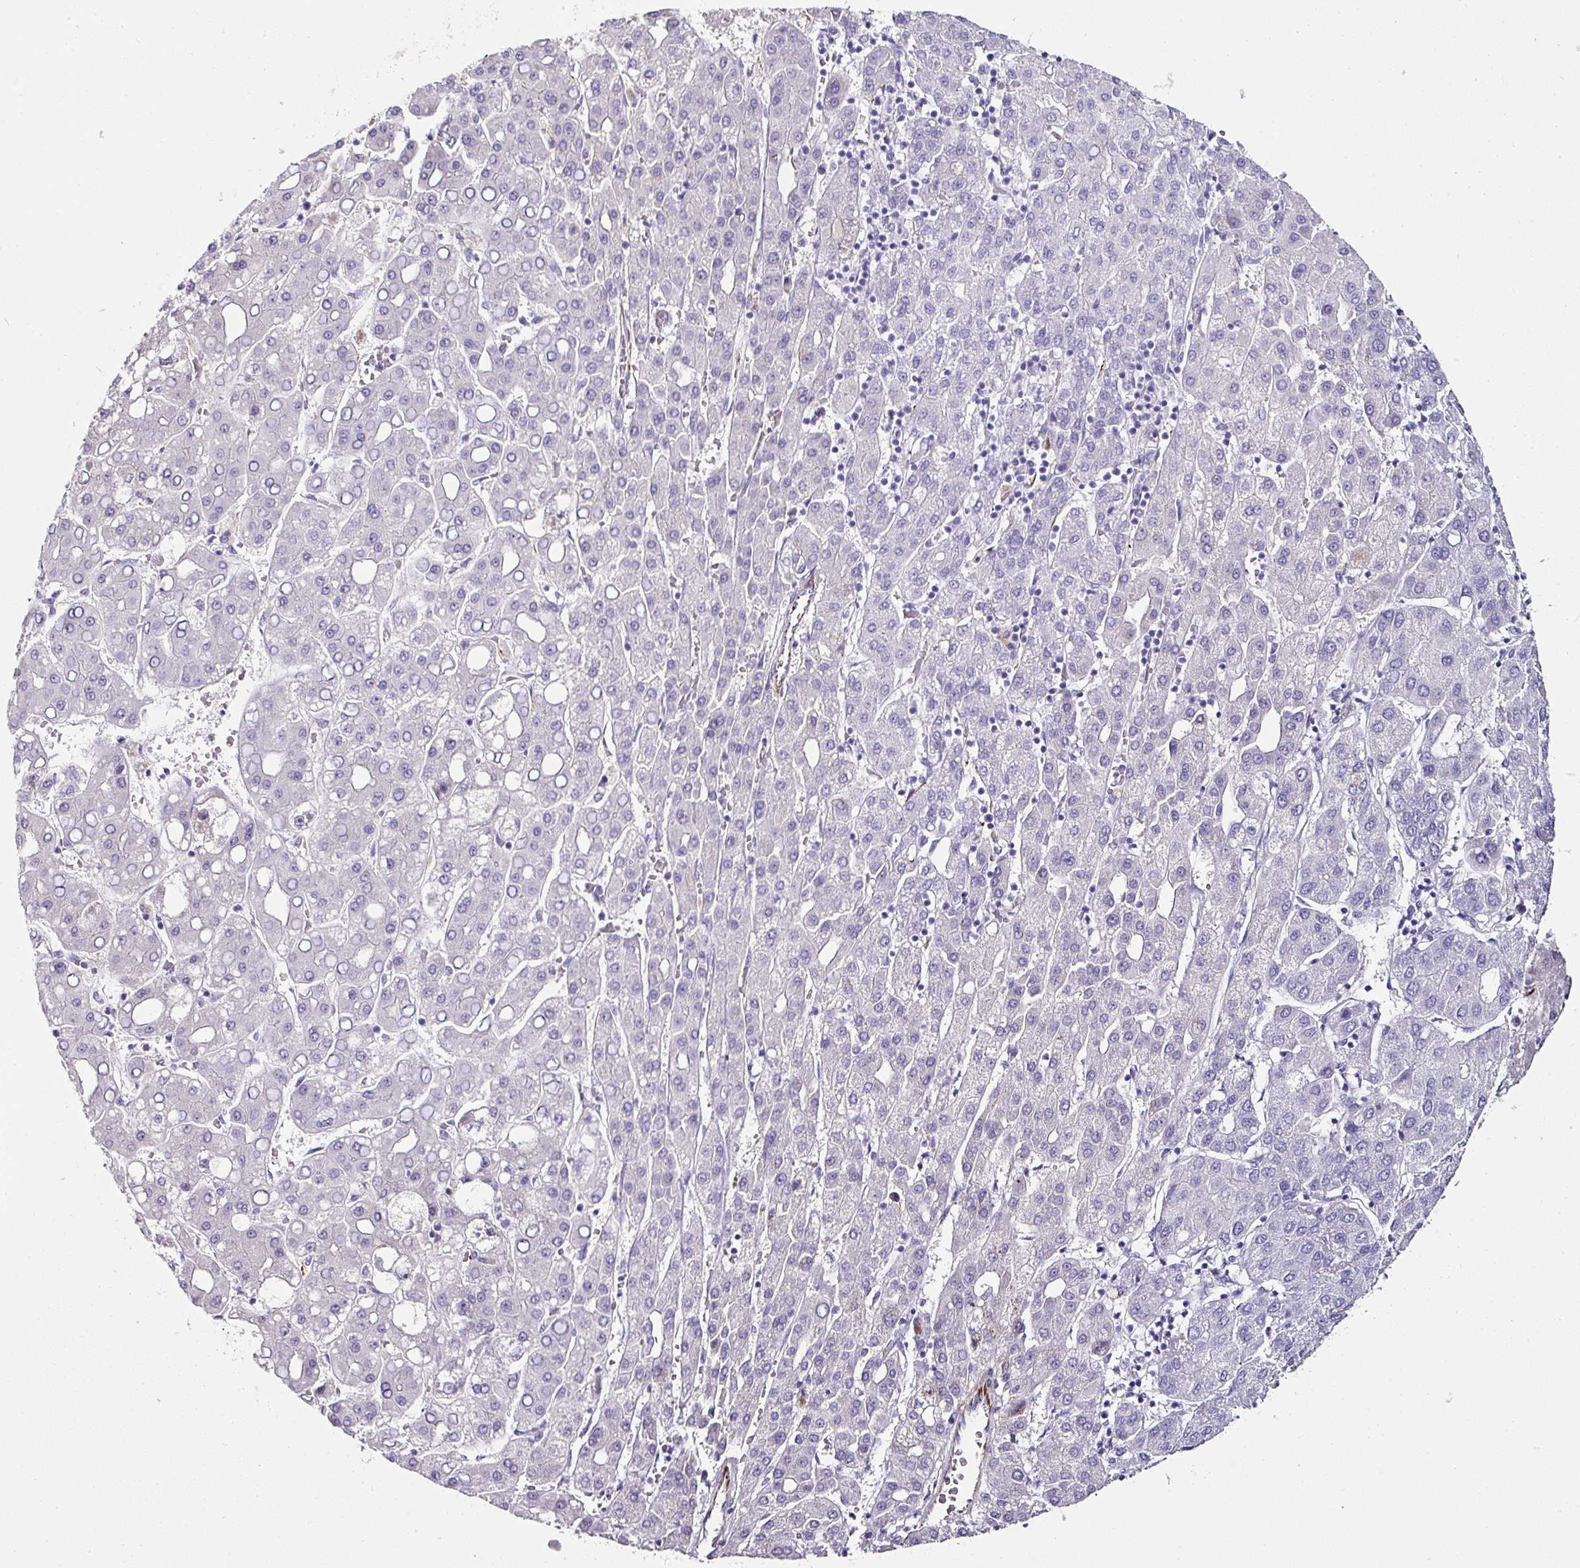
{"staining": {"intensity": "negative", "quantity": "none", "location": "none"}, "tissue": "liver cancer", "cell_type": "Tumor cells", "image_type": "cancer", "snomed": [{"axis": "morphology", "description": "Carcinoma, Hepatocellular, NOS"}, {"axis": "topography", "description": "Liver"}], "caption": "This is an immunohistochemistry (IHC) photomicrograph of hepatocellular carcinoma (liver). There is no positivity in tumor cells.", "gene": "TMPRSS9", "patient": {"sex": "male", "age": 65}}